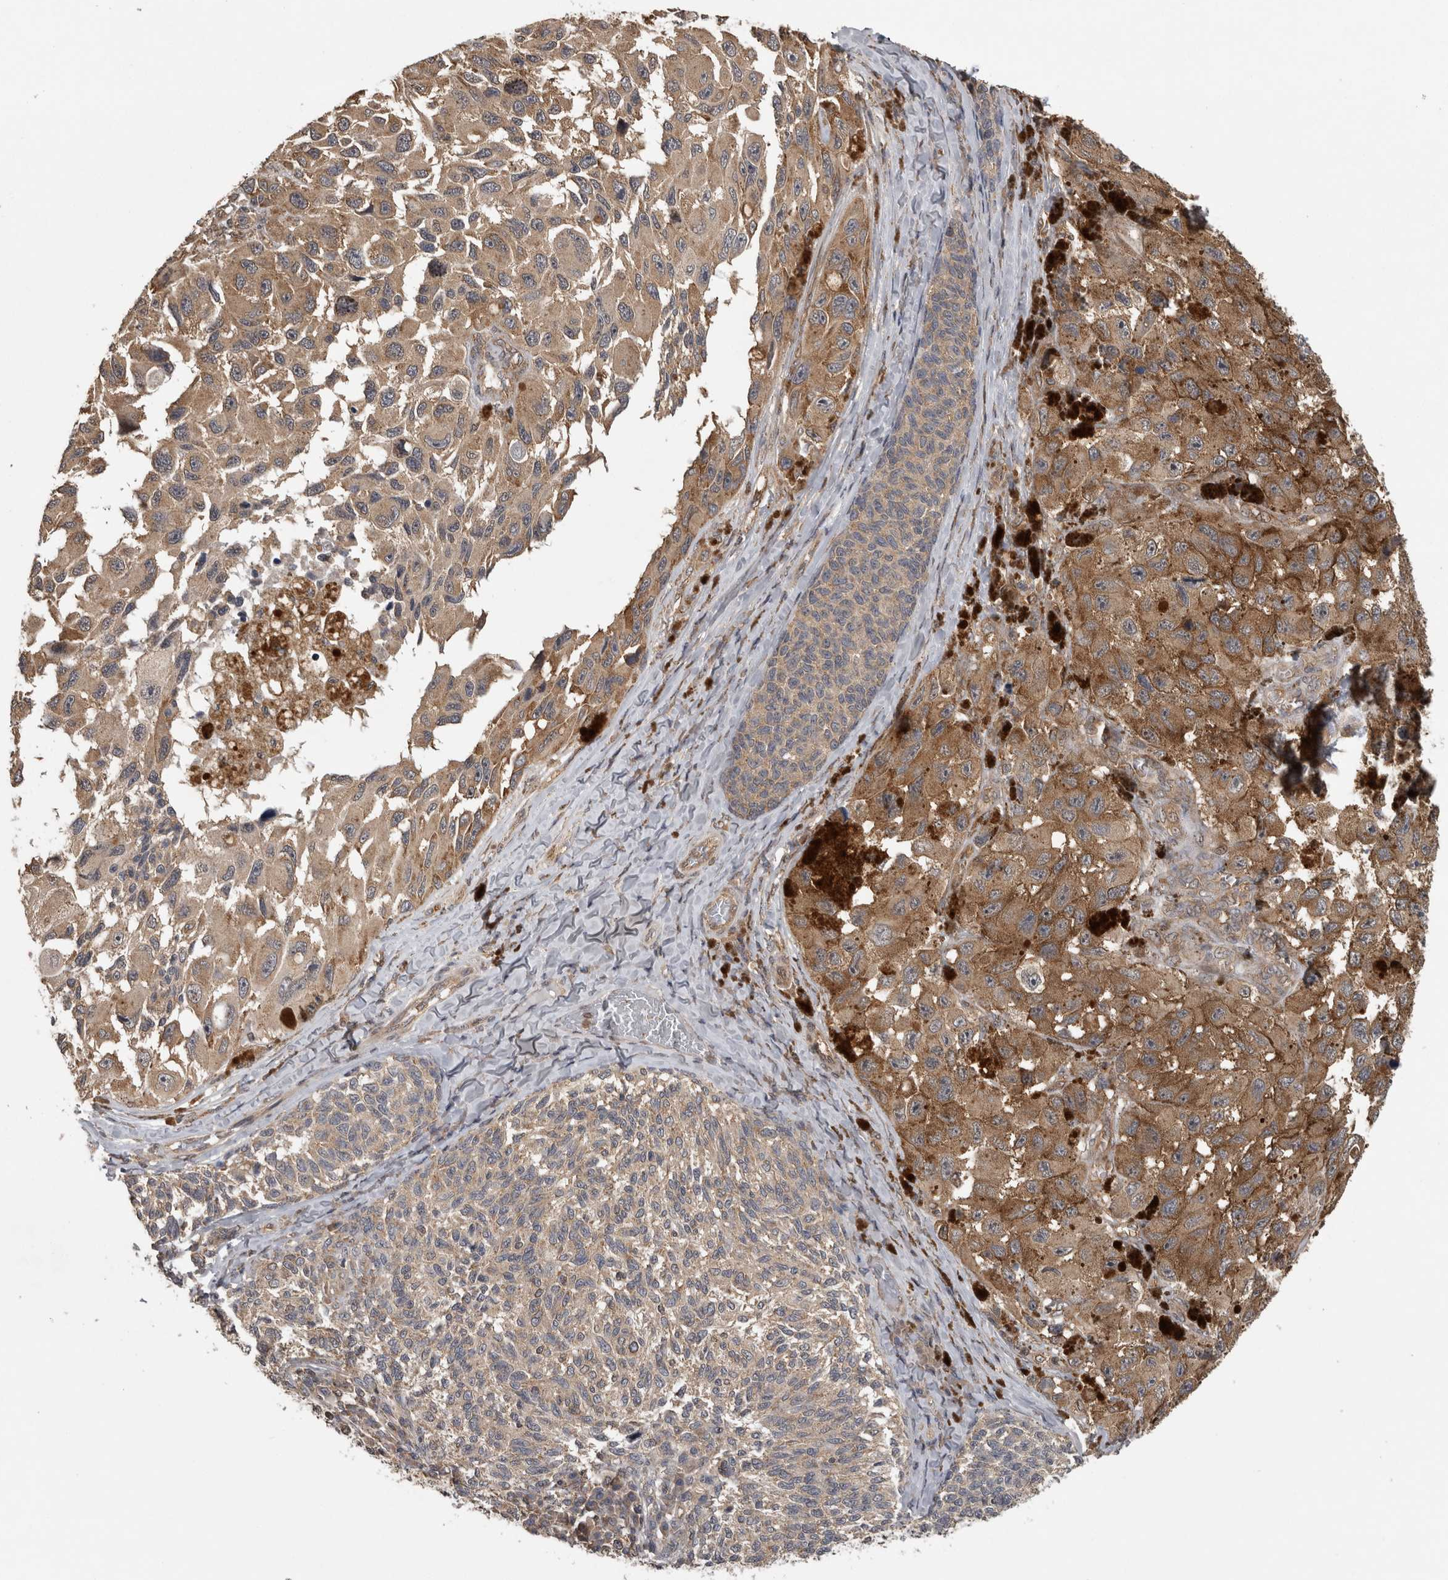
{"staining": {"intensity": "moderate", "quantity": ">75%", "location": "cytoplasmic/membranous"}, "tissue": "melanoma", "cell_type": "Tumor cells", "image_type": "cancer", "snomed": [{"axis": "morphology", "description": "Malignant melanoma, NOS"}, {"axis": "topography", "description": "Skin"}], "caption": "Tumor cells reveal medium levels of moderate cytoplasmic/membranous expression in about >75% of cells in melanoma.", "gene": "ATXN2", "patient": {"sex": "female", "age": 73}}